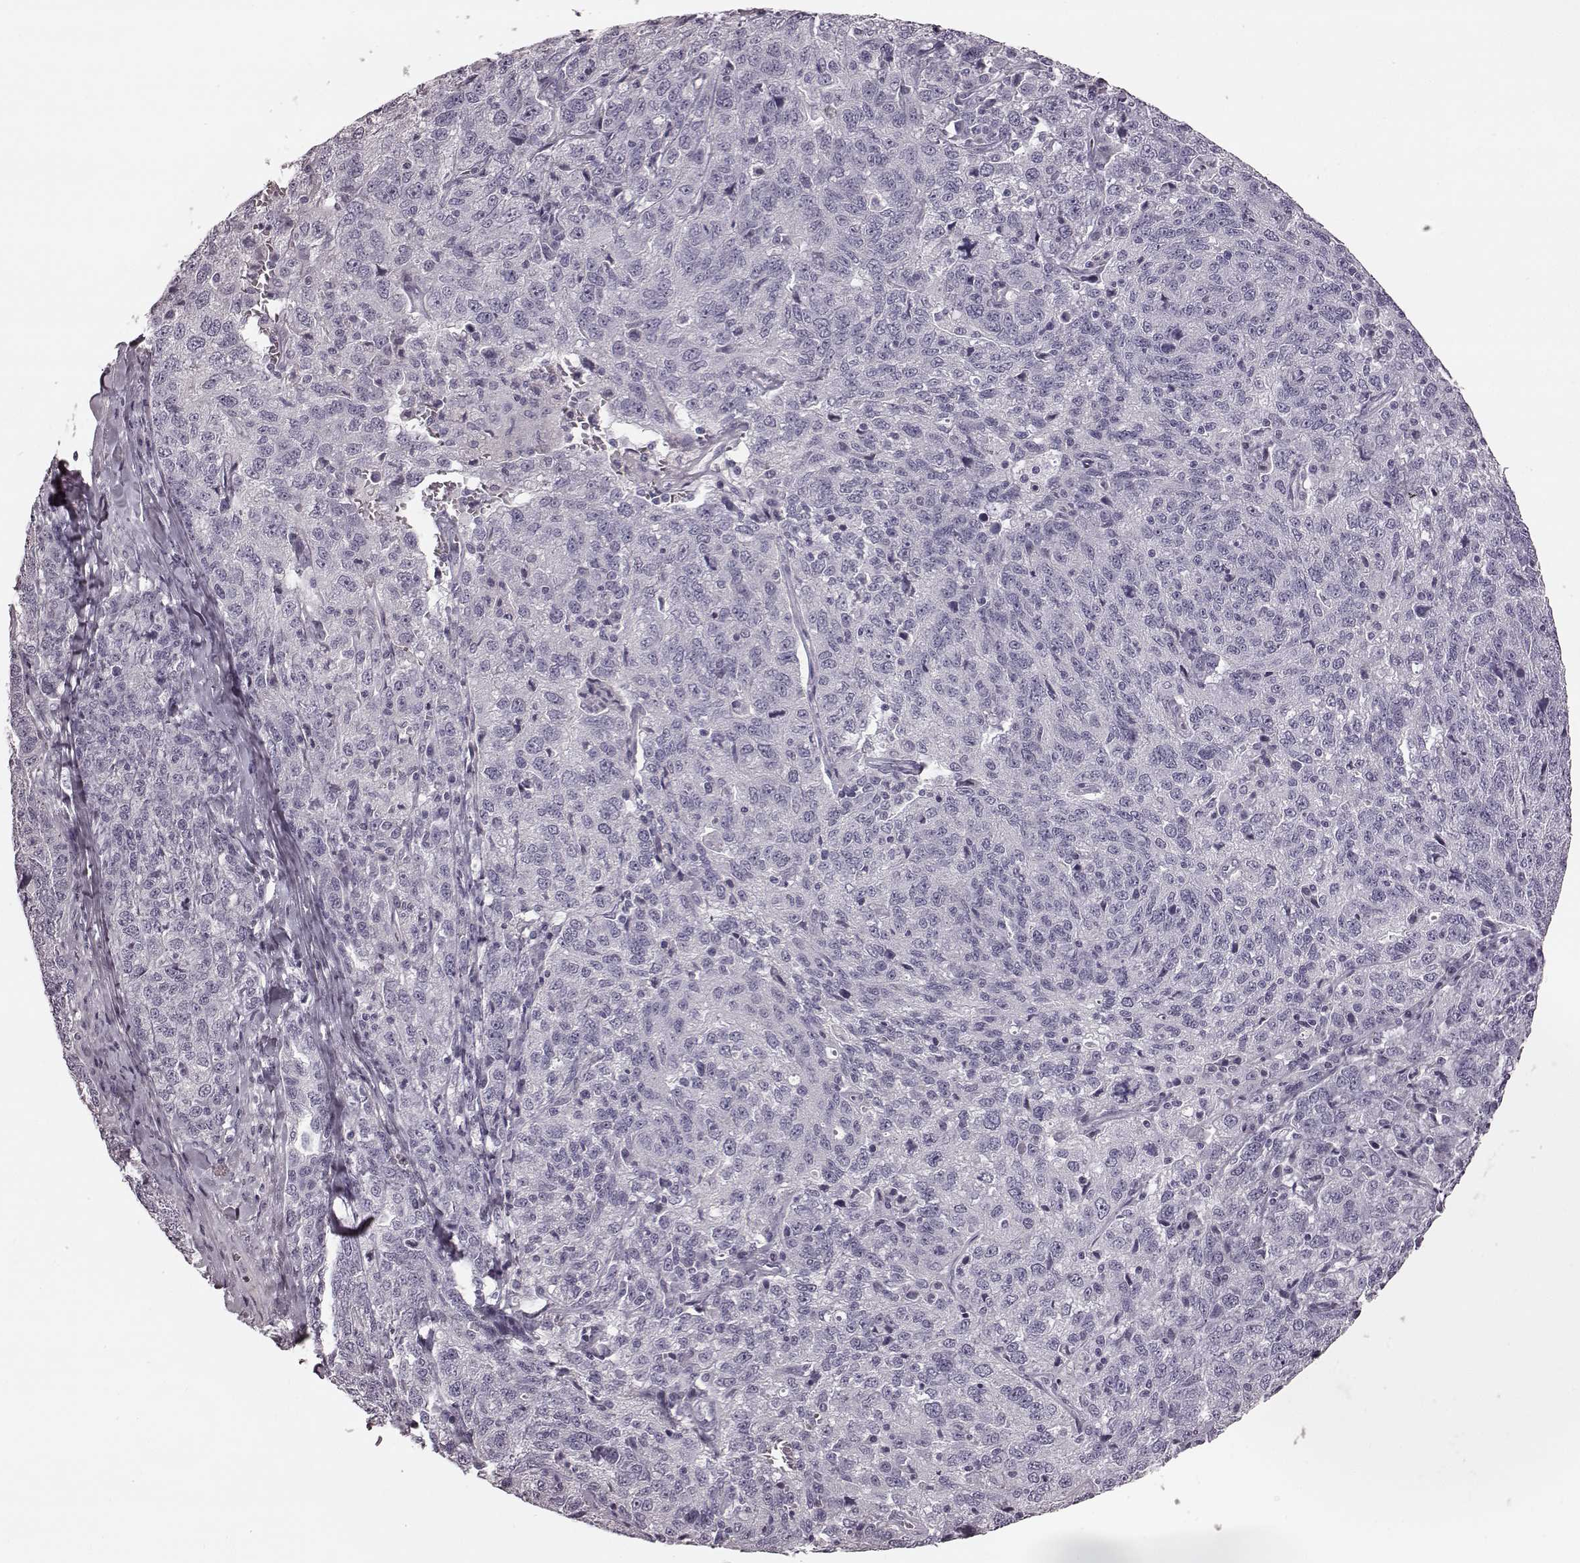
{"staining": {"intensity": "negative", "quantity": "none", "location": "none"}, "tissue": "ovarian cancer", "cell_type": "Tumor cells", "image_type": "cancer", "snomed": [{"axis": "morphology", "description": "Cystadenocarcinoma, serous, NOS"}, {"axis": "topography", "description": "Ovary"}], "caption": "Immunohistochemistry of human ovarian cancer (serous cystadenocarcinoma) shows no expression in tumor cells.", "gene": "ZNF433", "patient": {"sex": "female", "age": 71}}